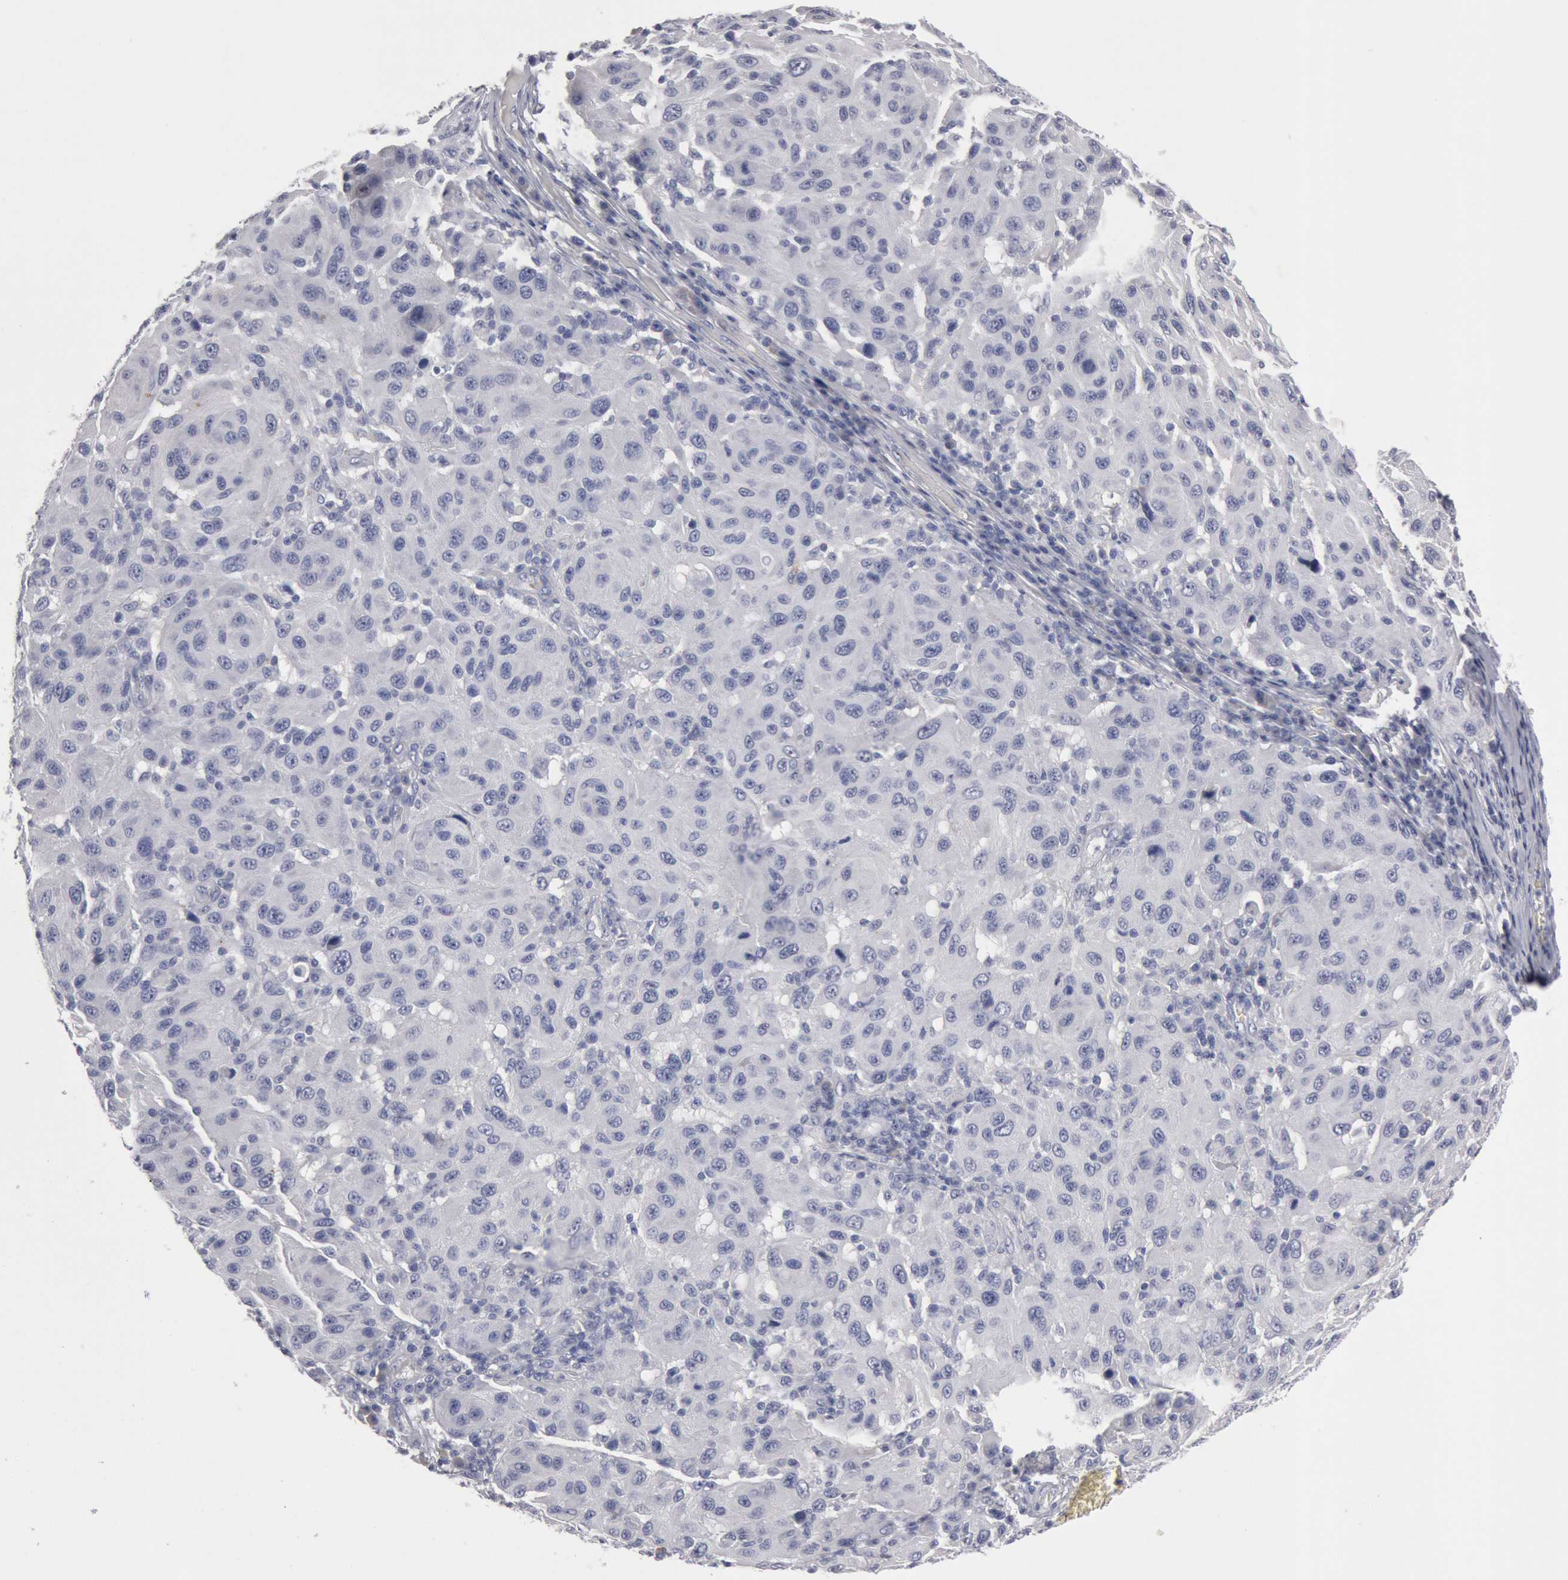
{"staining": {"intensity": "negative", "quantity": "none", "location": "none"}, "tissue": "melanoma", "cell_type": "Tumor cells", "image_type": "cancer", "snomed": [{"axis": "morphology", "description": "Malignant melanoma, NOS"}, {"axis": "topography", "description": "Skin"}], "caption": "Immunohistochemistry (IHC) image of neoplastic tissue: human malignant melanoma stained with DAB (3,3'-diaminobenzidine) exhibits no significant protein positivity in tumor cells.", "gene": "FOXA2", "patient": {"sex": "female", "age": 77}}